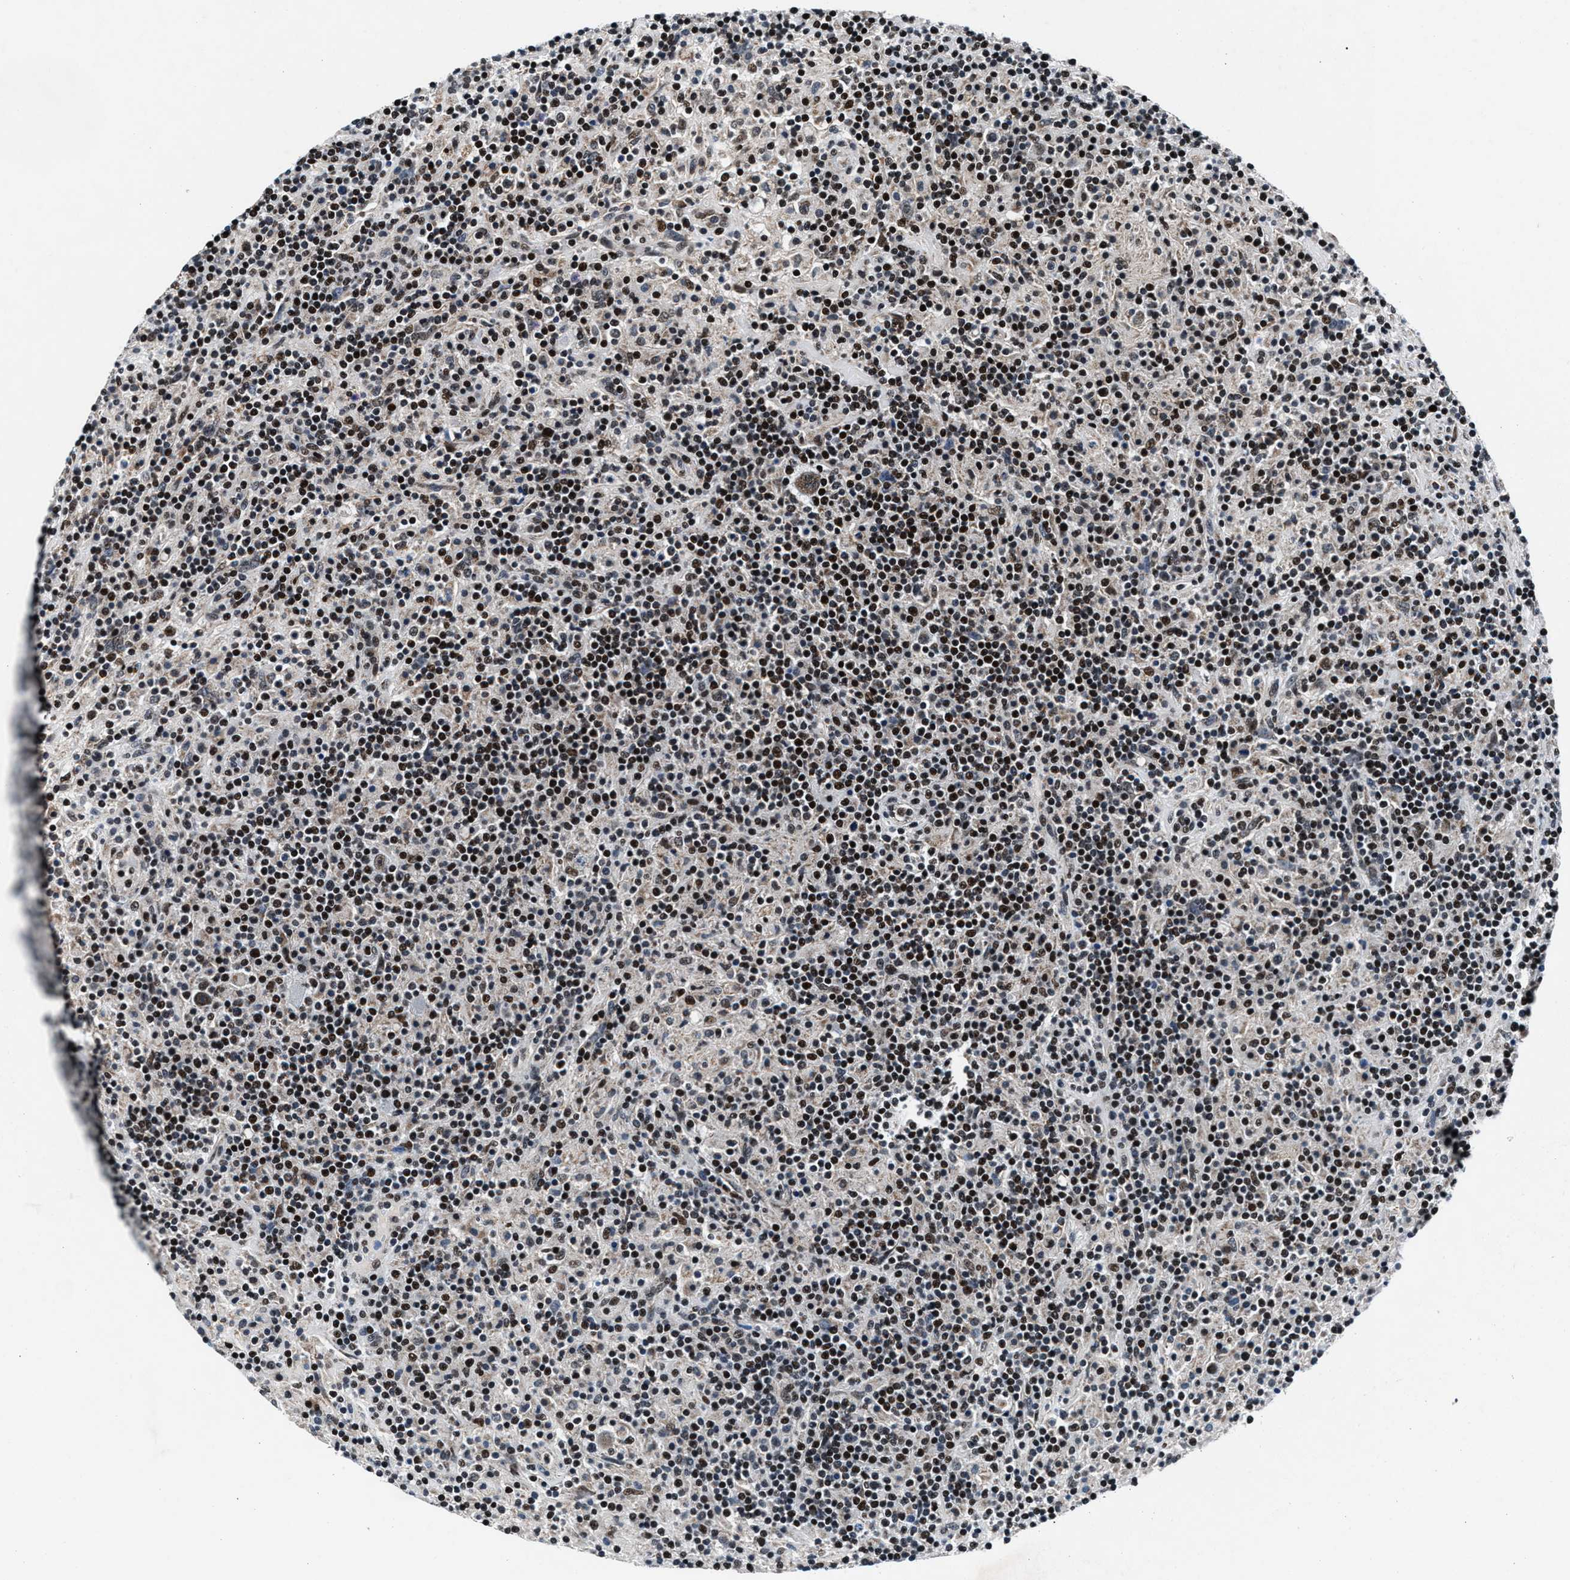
{"staining": {"intensity": "weak", "quantity": ">75%", "location": "cytoplasmic/membranous"}, "tissue": "lymphoma", "cell_type": "Tumor cells", "image_type": "cancer", "snomed": [{"axis": "morphology", "description": "Hodgkin's disease, NOS"}, {"axis": "topography", "description": "Lymph node"}], "caption": "Hodgkin's disease was stained to show a protein in brown. There is low levels of weak cytoplasmic/membranous positivity in approximately >75% of tumor cells.", "gene": "PRRC2B", "patient": {"sex": "male", "age": 70}}